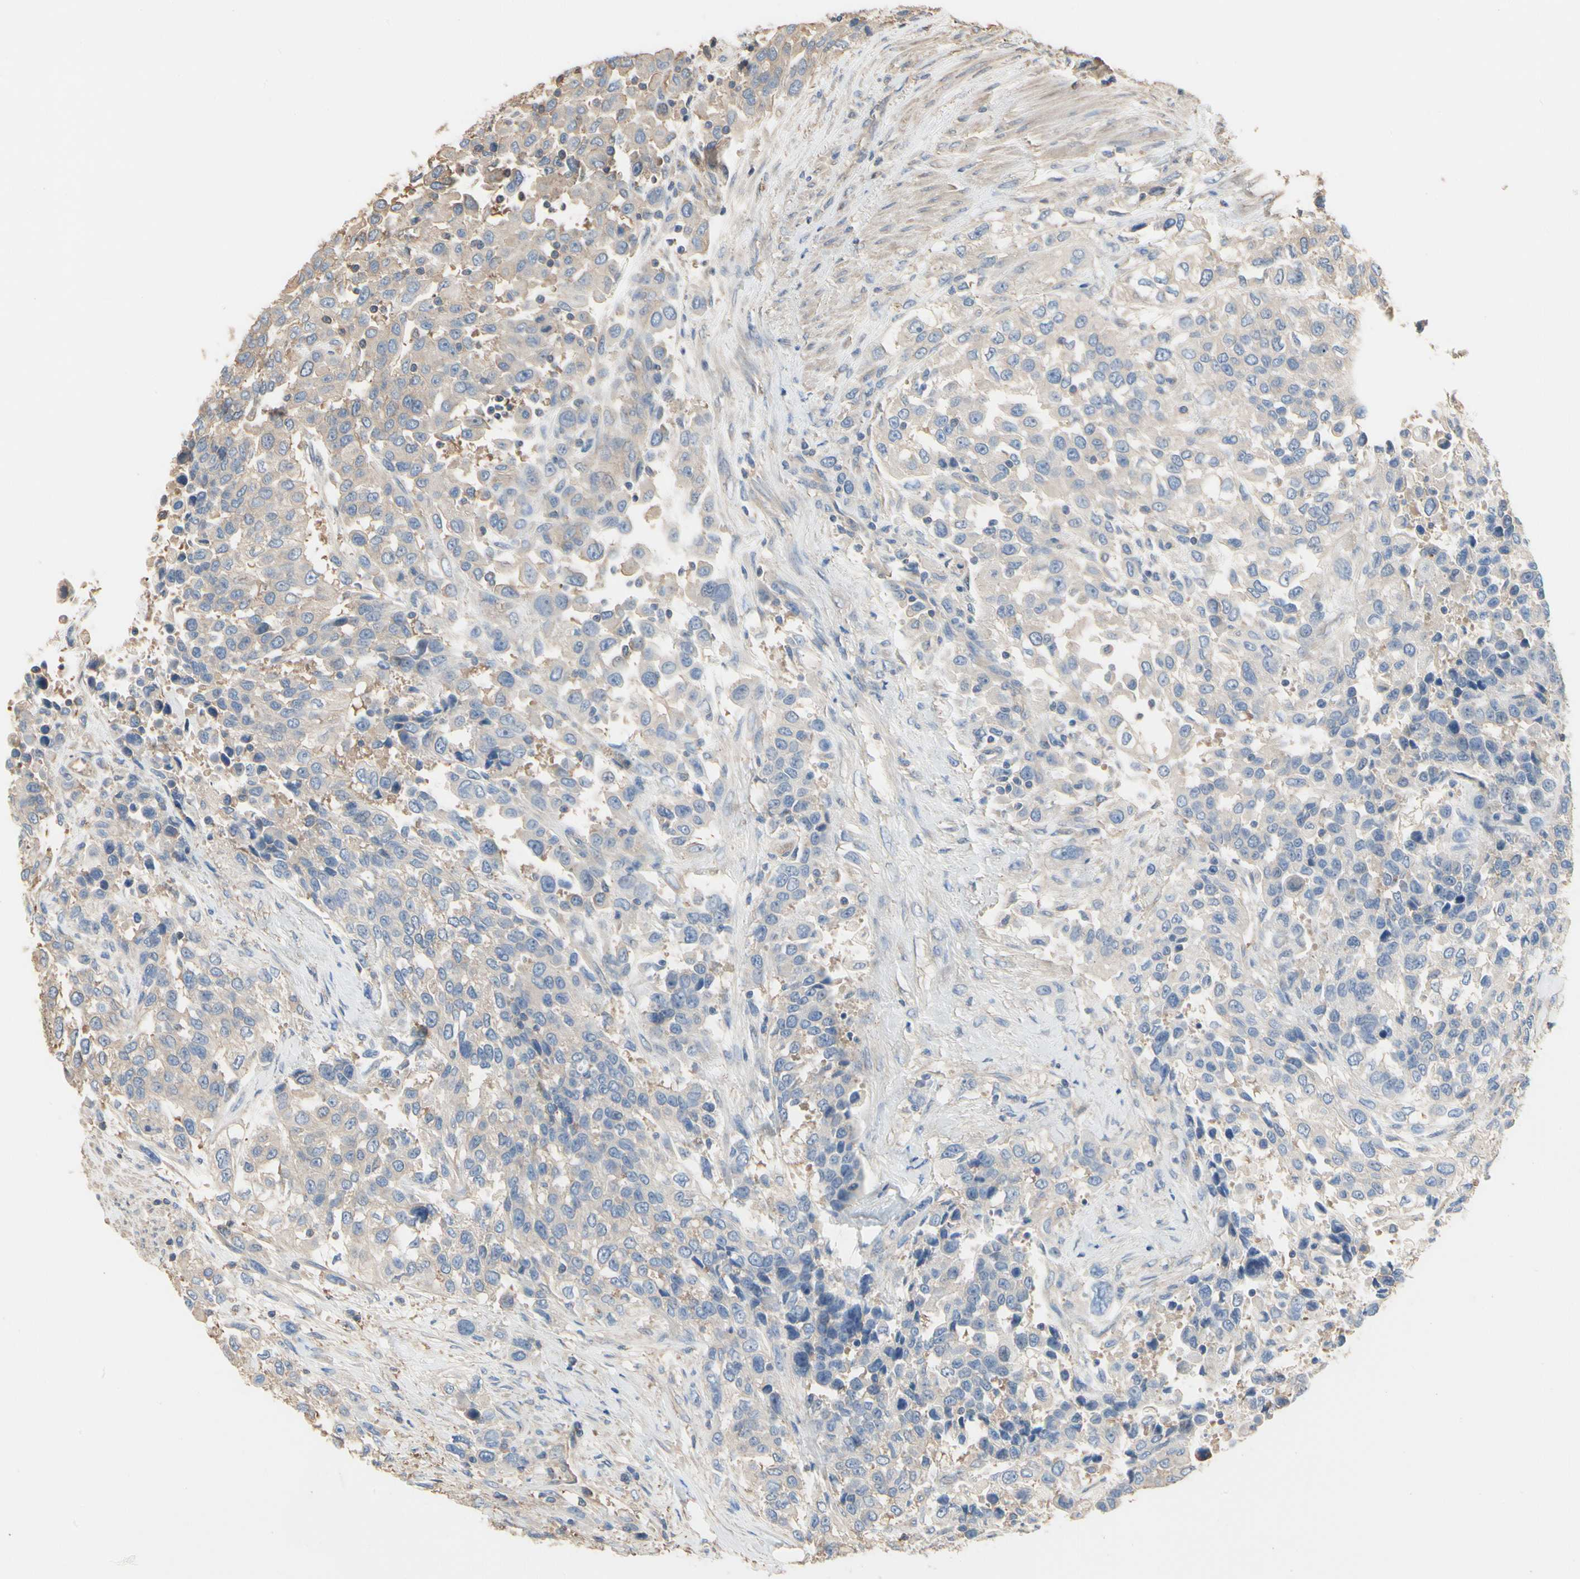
{"staining": {"intensity": "weak", "quantity": "<25%", "location": "cytoplasmic/membranous"}, "tissue": "urothelial cancer", "cell_type": "Tumor cells", "image_type": "cancer", "snomed": [{"axis": "morphology", "description": "Urothelial carcinoma, High grade"}, {"axis": "topography", "description": "Urinary bladder"}], "caption": "Histopathology image shows no significant protein expression in tumor cells of urothelial carcinoma (high-grade). Brightfield microscopy of immunohistochemistry stained with DAB (brown) and hematoxylin (blue), captured at high magnification.", "gene": "PDZK1", "patient": {"sex": "female", "age": 80}}